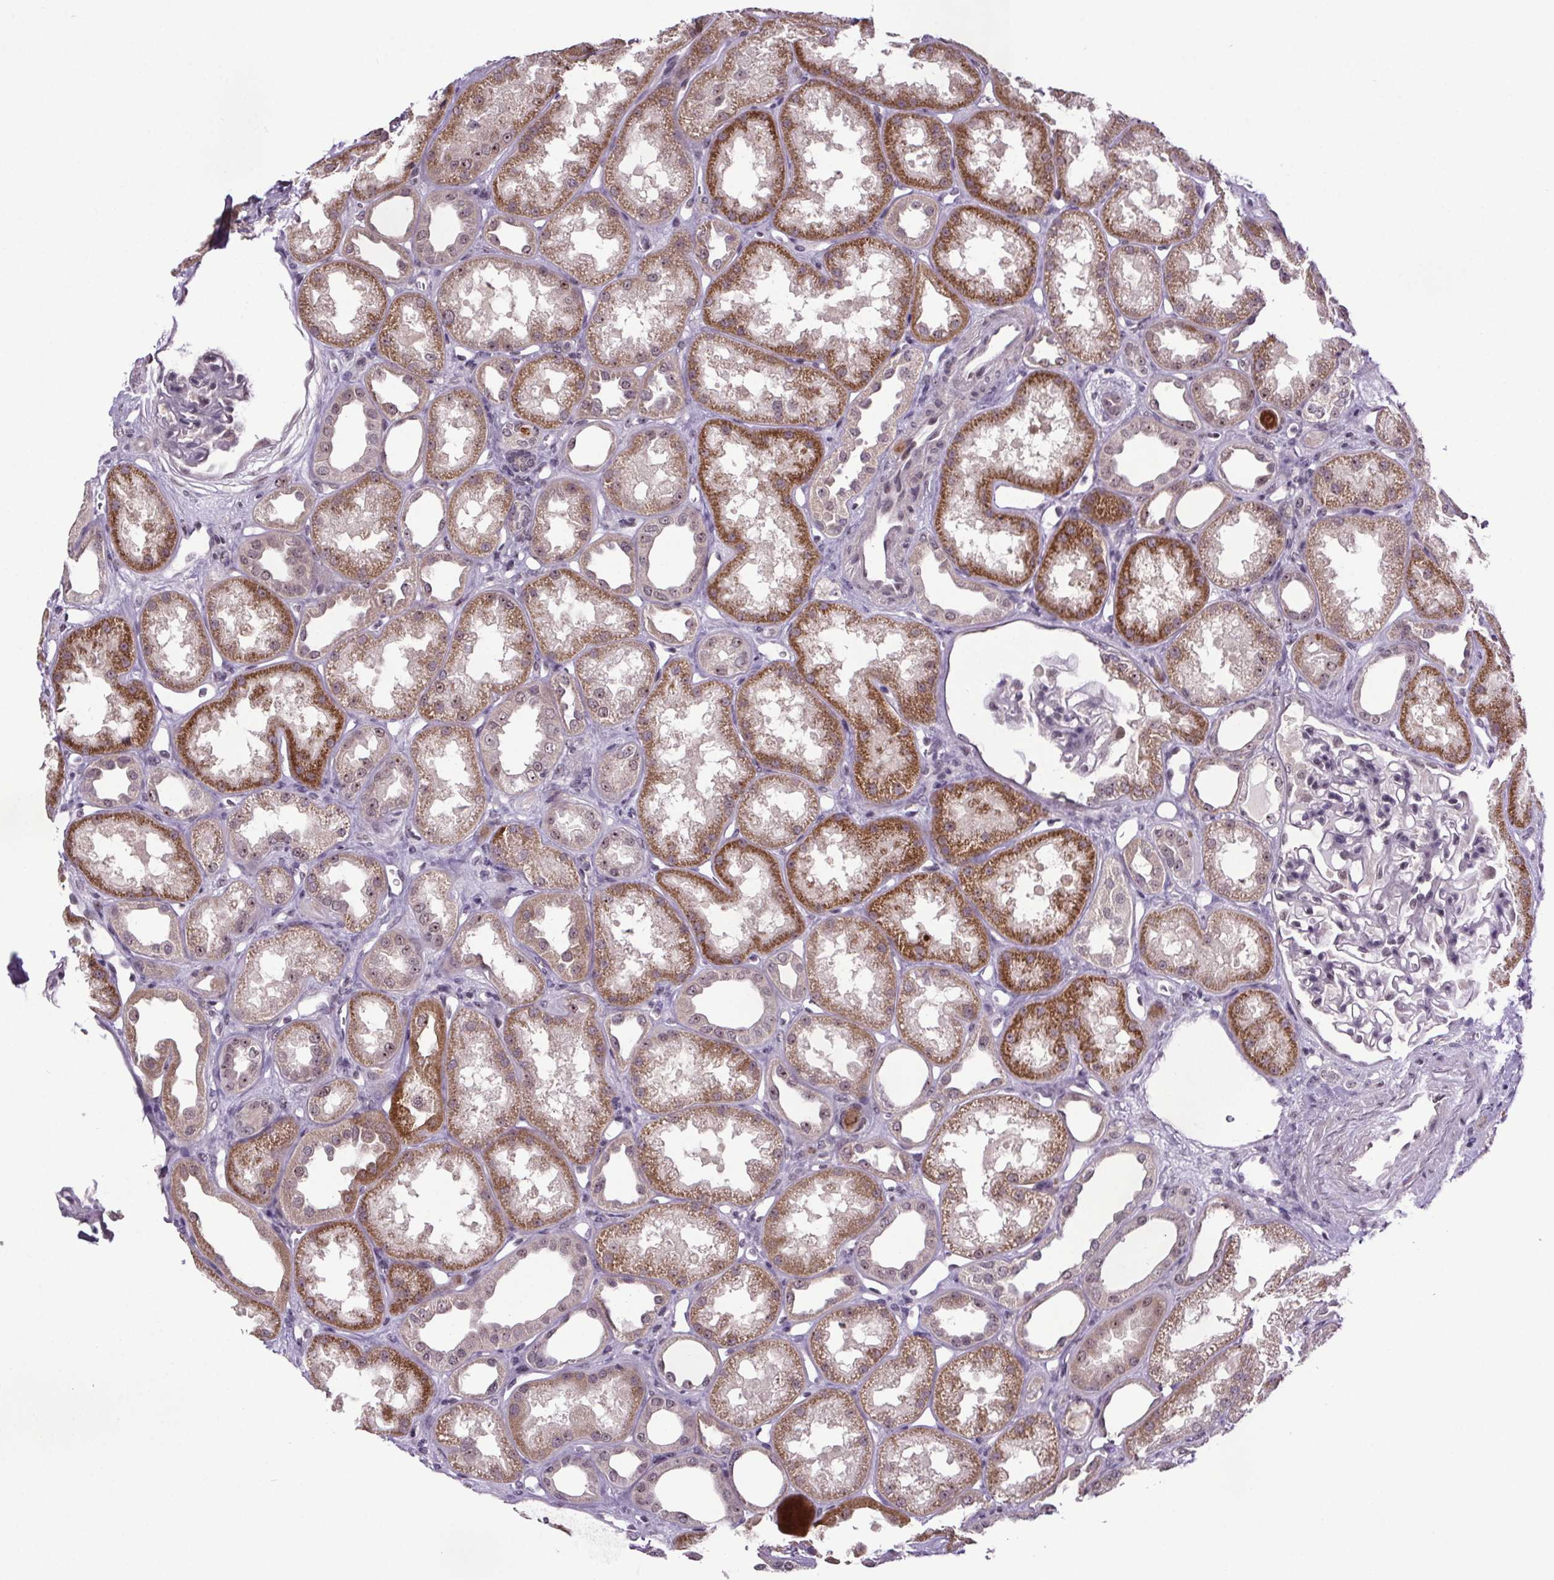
{"staining": {"intensity": "negative", "quantity": "none", "location": "none"}, "tissue": "kidney", "cell_type": "Cells in glomeruli", "image_type": "normal", "snomed": [{"axis": "morphology", "description": "Normal tissue, NOS"}, {"axis": "topography", "description": "Kidney"}], "caption": "Kidney was stained to show a protein in brown. There is no significant positivity in cells in glomeruli. (Stains: DAB immunohistochemistry with hematoxylin counter stain, Microscopy: brightfield microscopy at high magnification).", "gene": "ATMIN", "patient": {"sex": "male", "age": 61}}